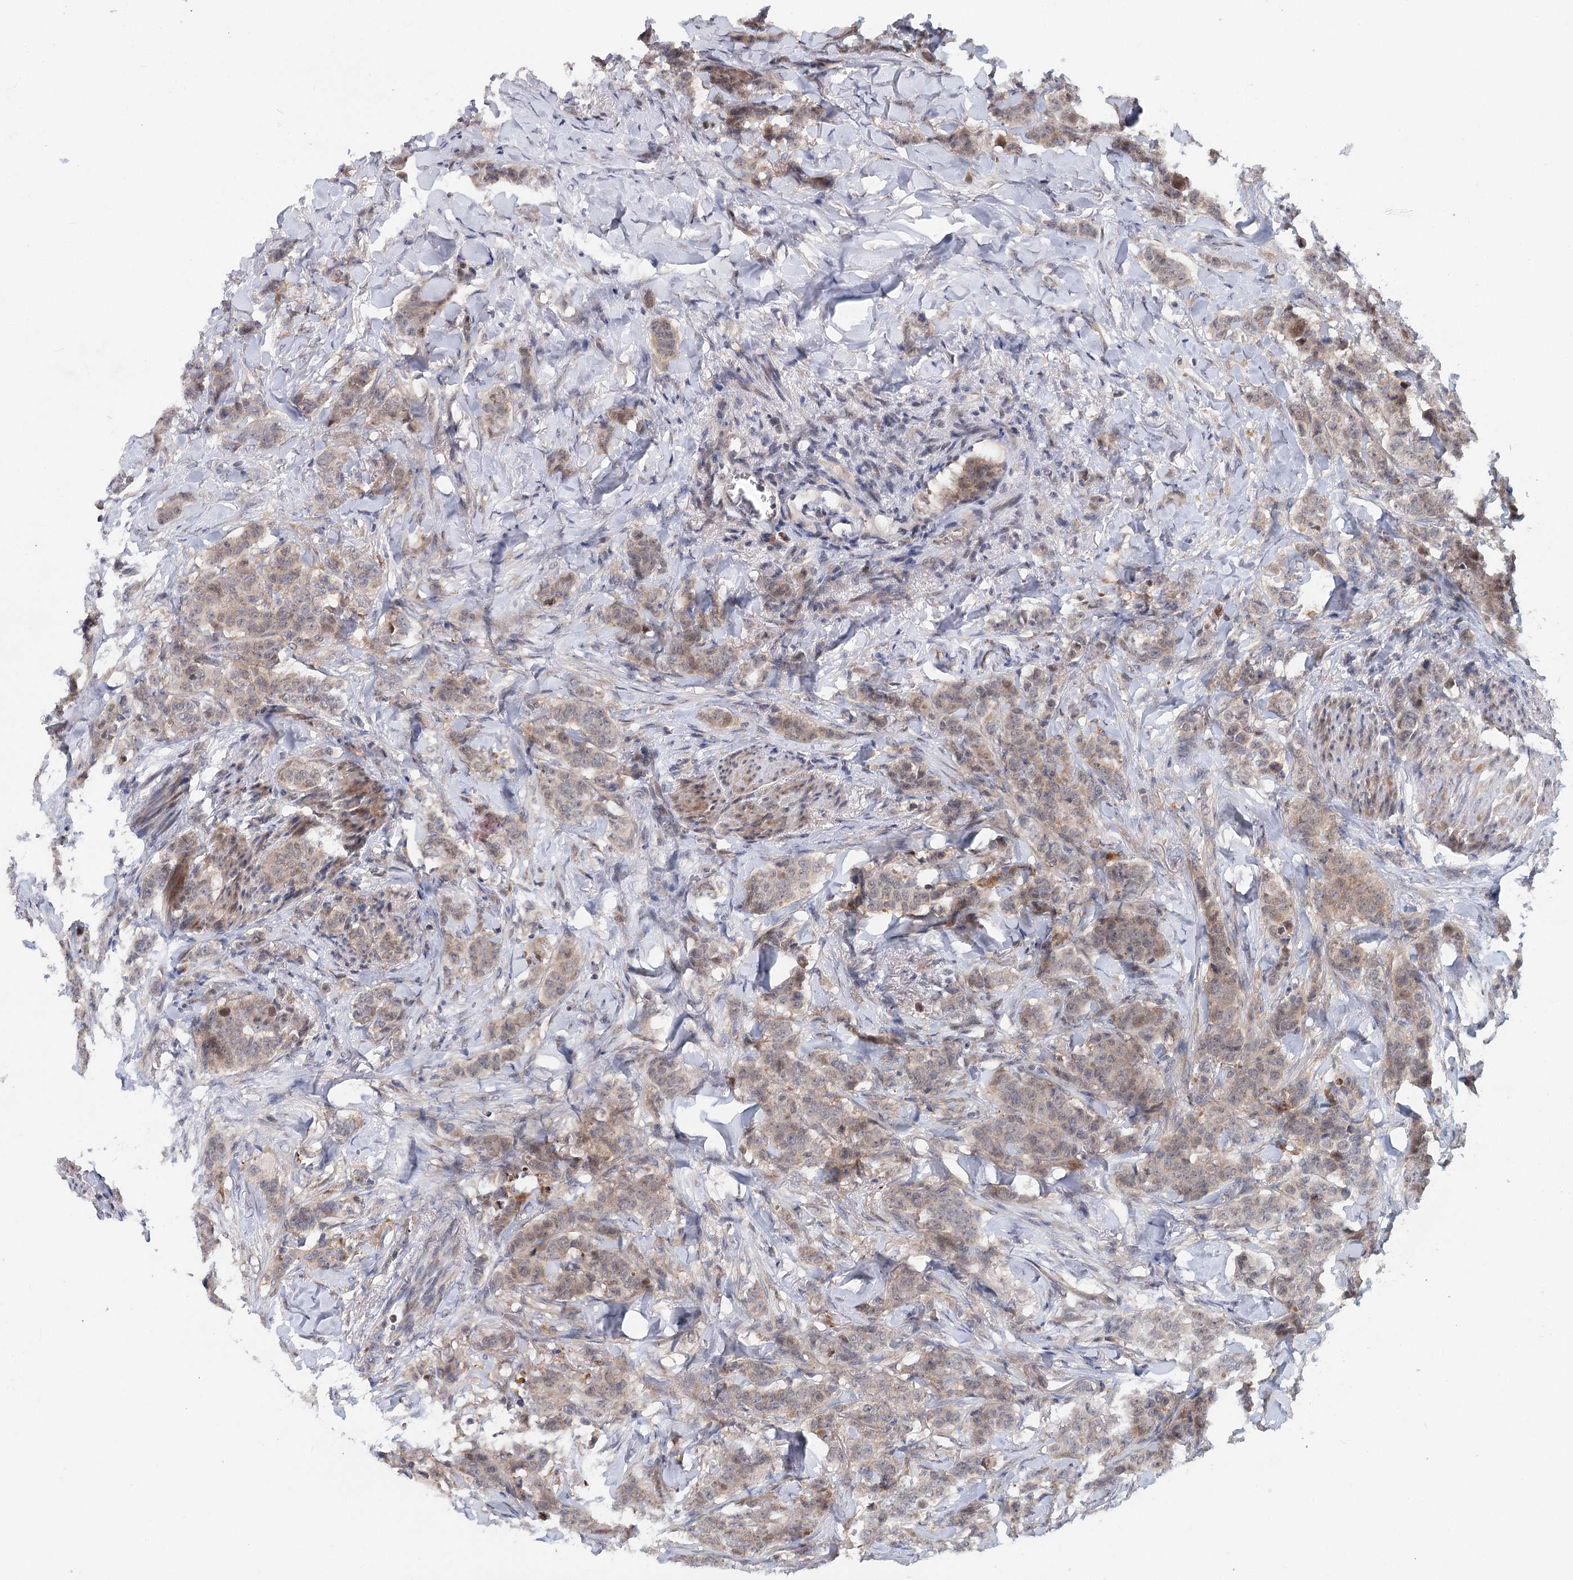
{"staining": {"intensity": "moderate", "quantity": "<25%", "location": "nuclear"}, "tissue": "breast cancer", "cell_type": "Tumor cells", "image_type": "cancer", "snomed": [{"axis": "morphology", "description": "Duct carcinoma"}, {"axis": "topography", "description": "Breast"}], "caption": "Human breast infiltrating ductal carcinoma stained with a protein marker displays moderate staining in tumor cells.", "gene": "AP3B1", "patient": {"sex": "female", "age": 40}}